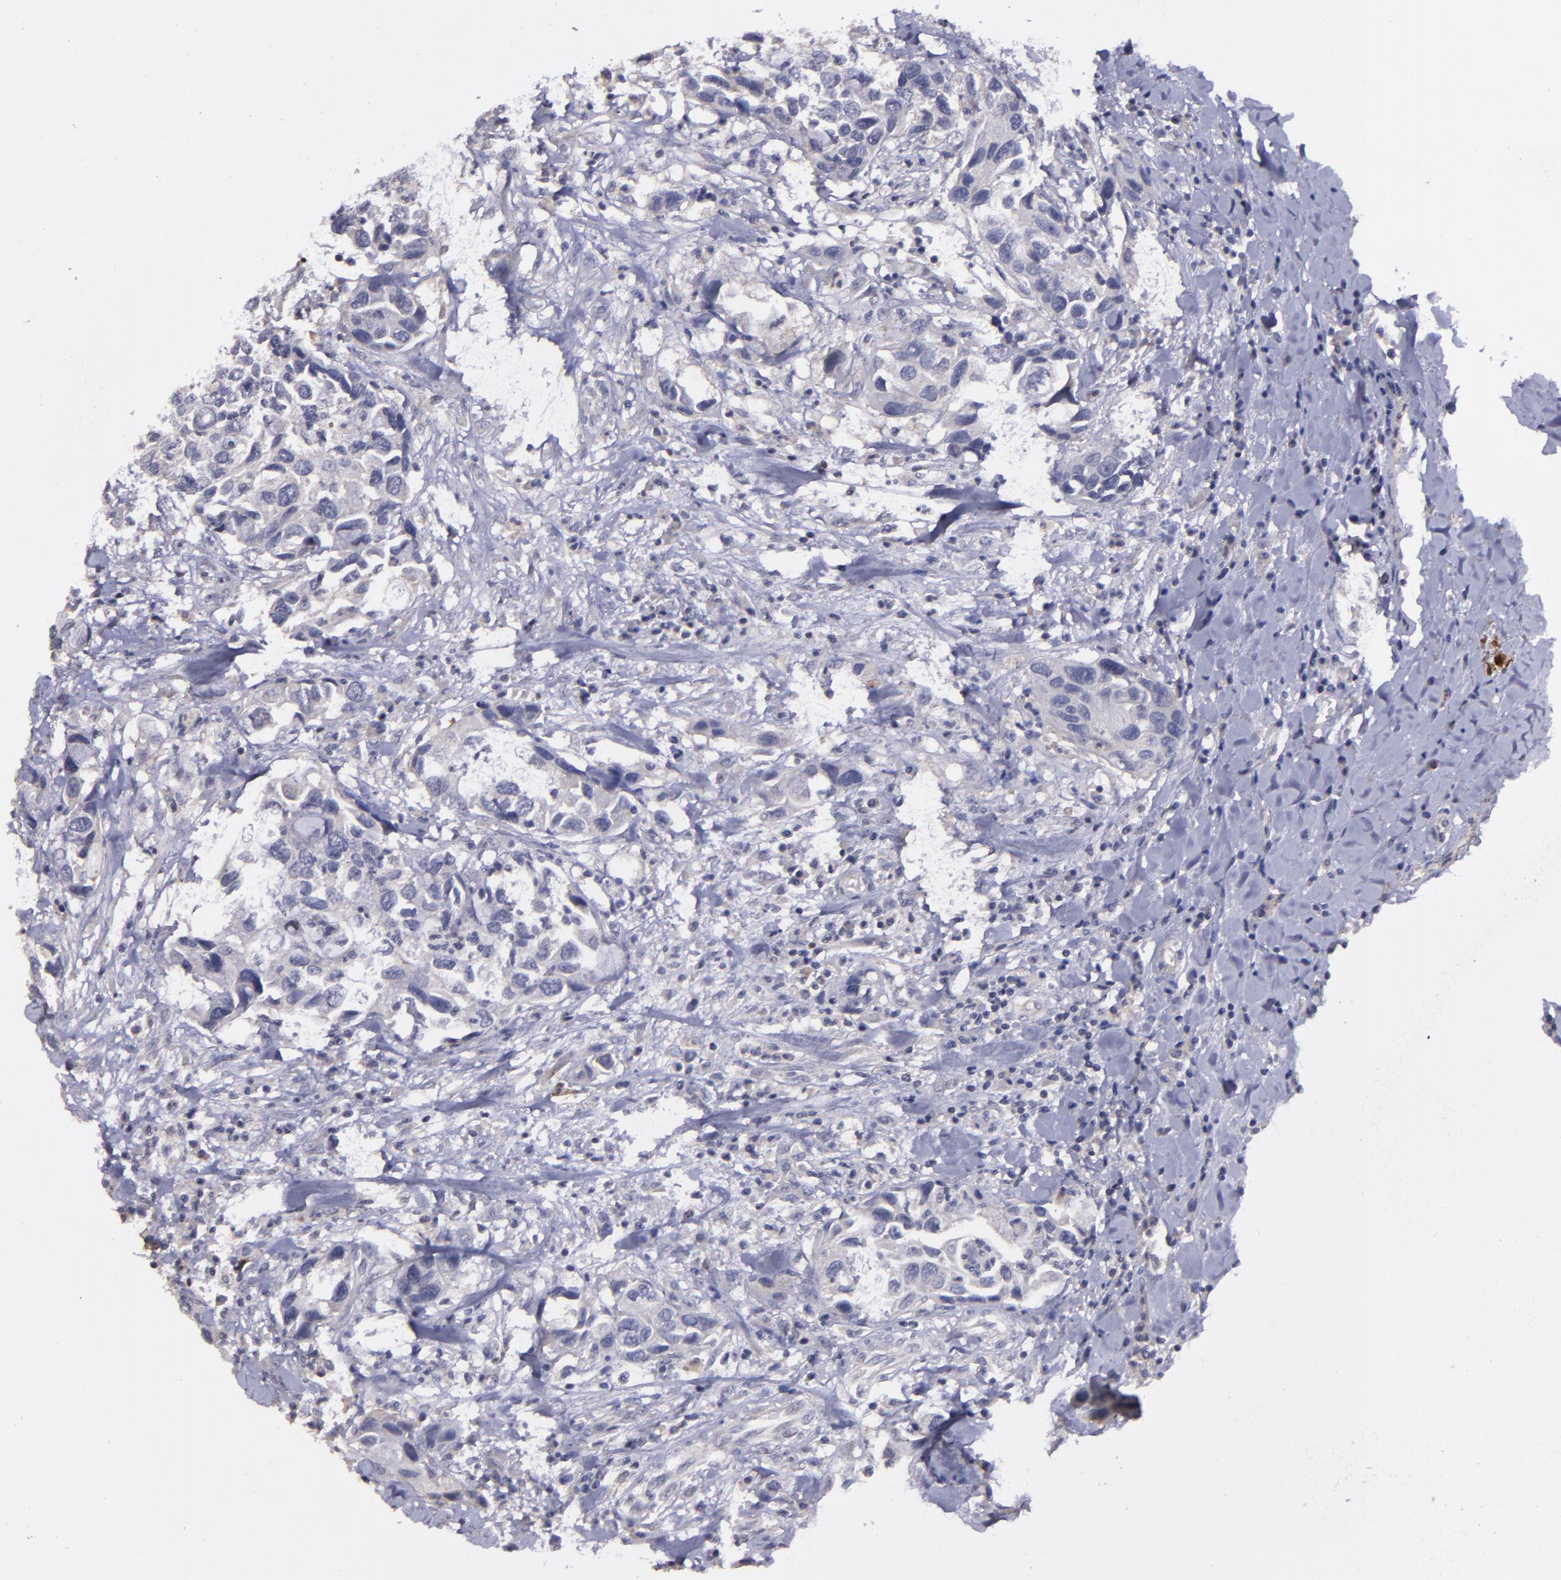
{"staining": {"intensity": "negative", "quantity": "none", "location": "none"}, "tissue": "urothelial cancer", "cell_type": "Tumor cells", "image_type": "cancer", "snomed": [{"axis": "morphology", "description": "Urothelial carcinoma, High grade"}, {"axis": "topography", "description": "Urinary bladder"}], "caption": "There is no significant expression in tumor cells of urothelial carcinoma (high-grade).", "gene": "MASP1", "patient": {"sex": "male", "age": 66}}